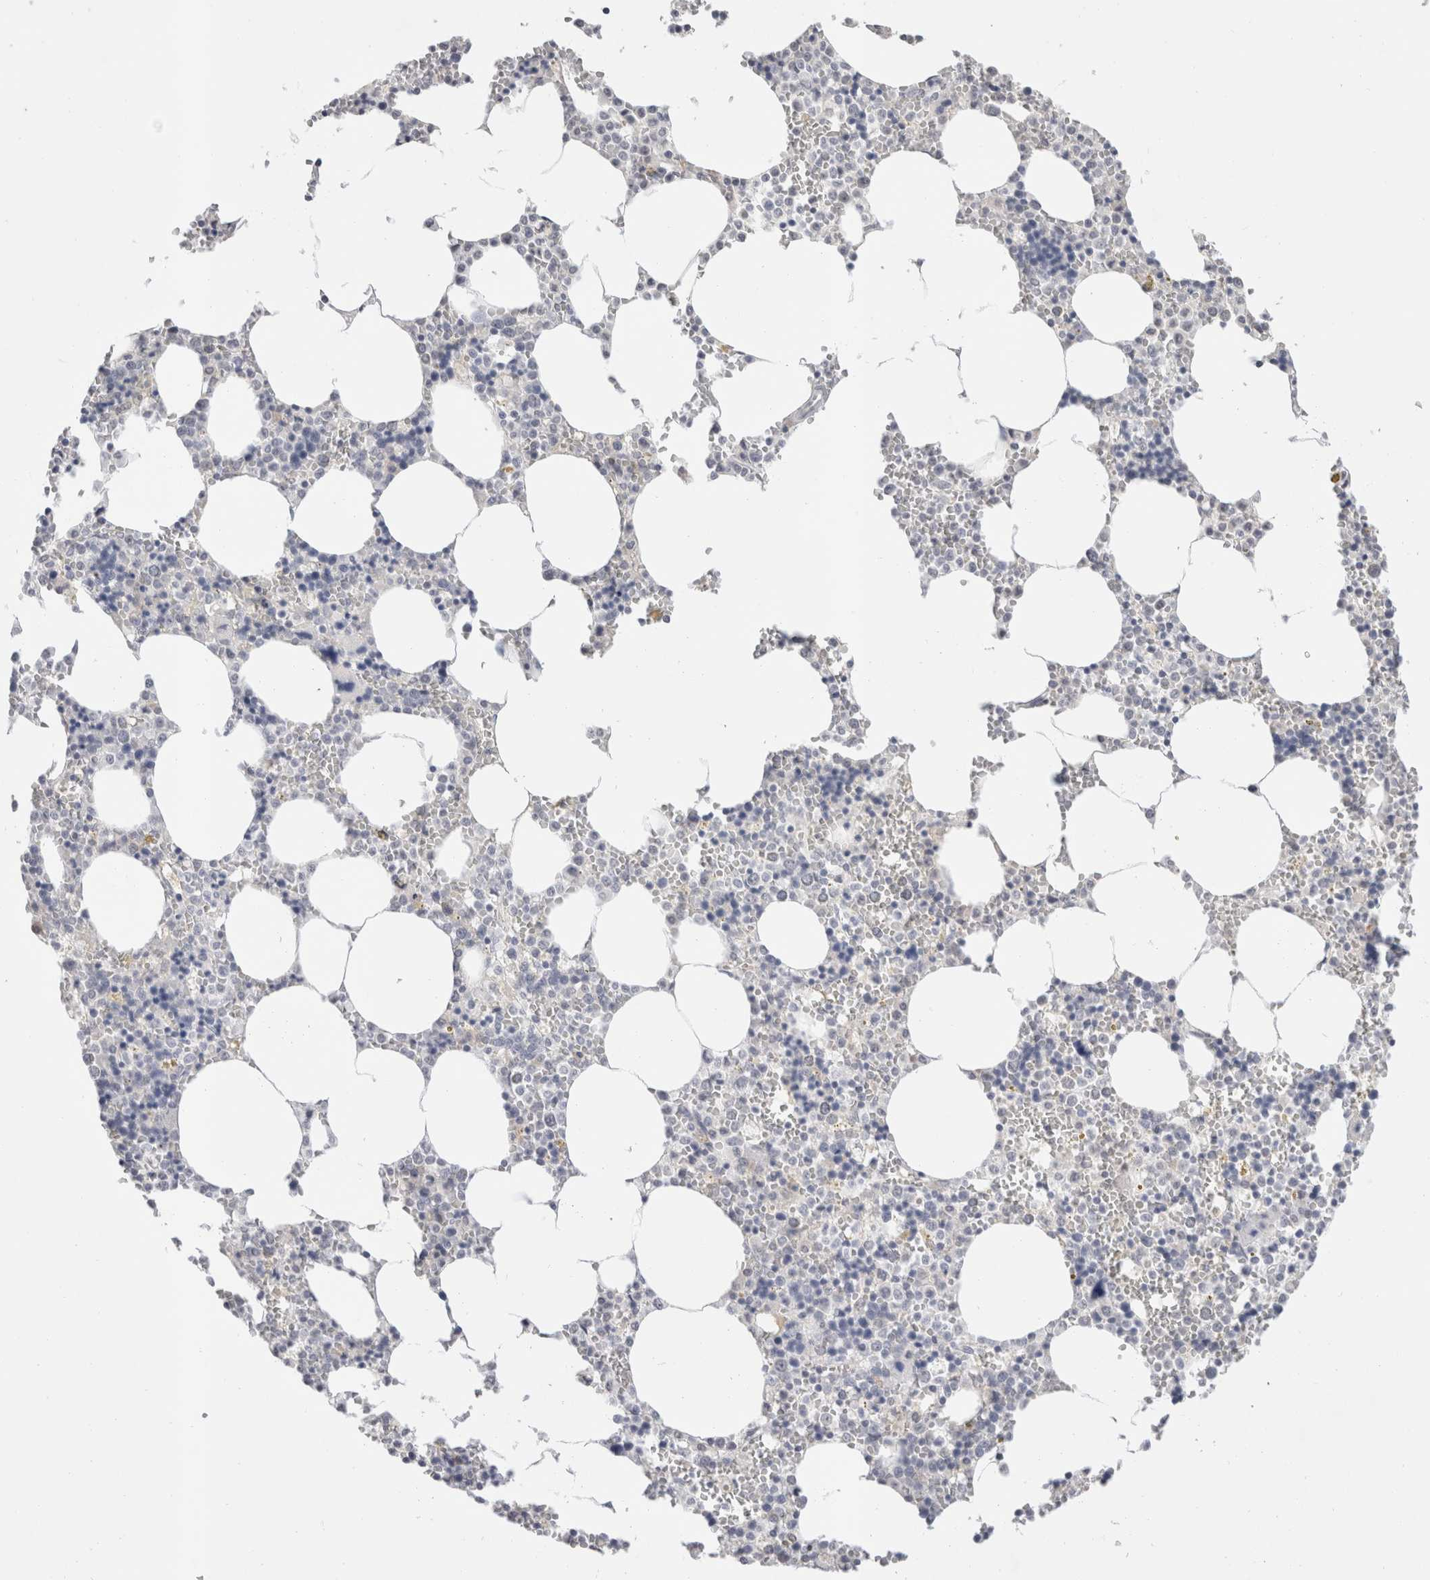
{"staining": {"intensity": "negative", "quantity": "none", "location": "none"}, "tissue": "bone marrow", "cell_type": "Hematopoietic cells", "image_type": "normal", "snomed": [{"axis": "morphology", "description": "Normal tissue, NOS"}, {"axis": "topography", "description": "Bone marrow"}], "caption": "Protein analysis of benign bone marrow demonstrates no significant expression in hematopoietic cells.", "gene": "CADM3", "patient": {"sex": "male", "age": 70}}